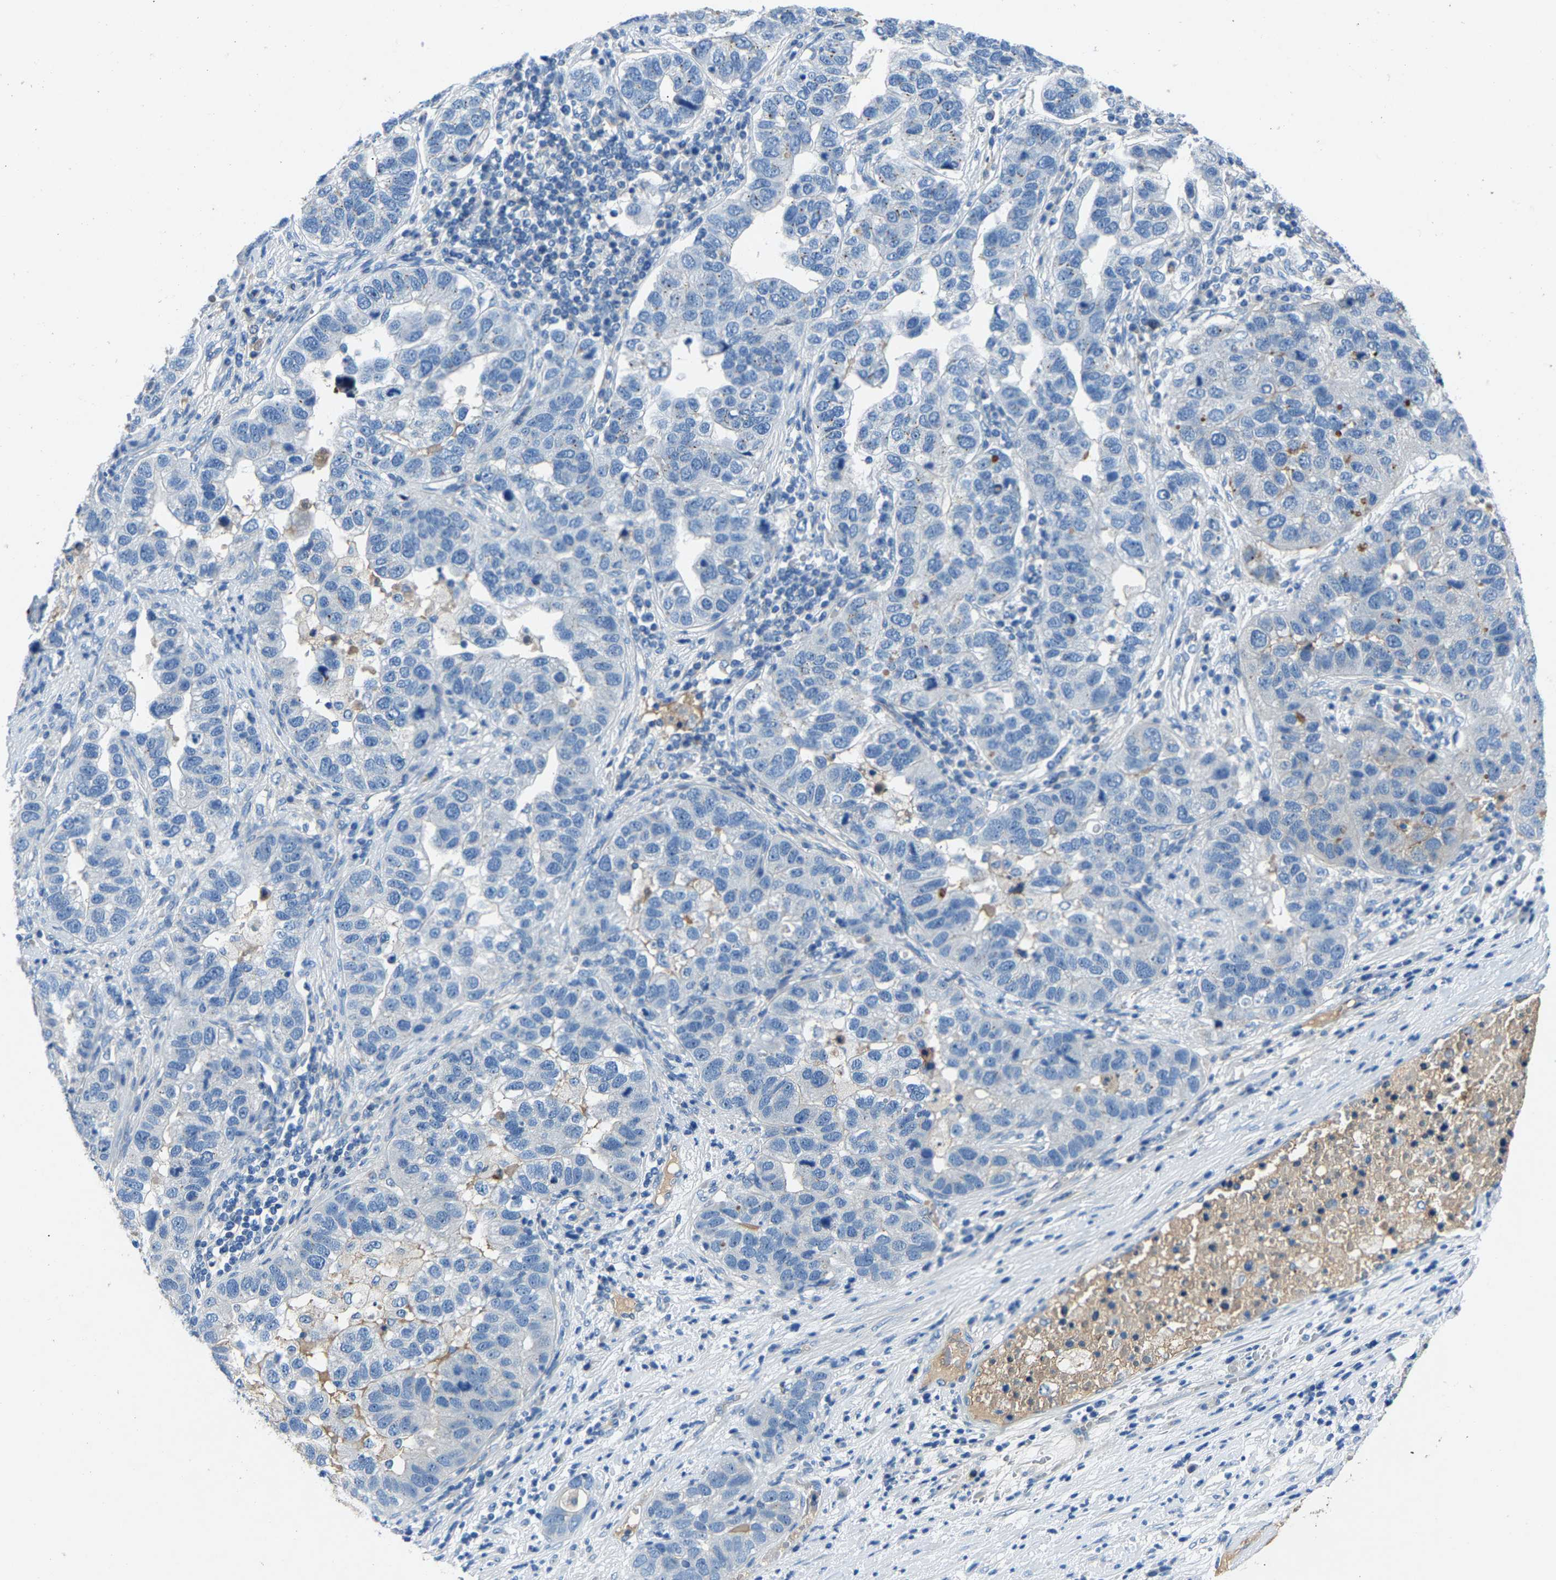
{"staining": {"intensity": "negative", "quantity": "none", "location": "none"}, "tissue": "pancreatic cancer", "cell_type": "Tumor cells", "image_type": "cancer", "snomed": [{"axis": "morphology", "description": "Adenocarcinoma, NOS"}, {"axis": "topography", "description": "Pancreas"}], "caption": "Immunohistochemical staining of human pancreatic adenocarcinoma reveals no significant expression in tumor cells.", "gene": "DNAAF5", "patient": {"sex": "female", "age": 61}}